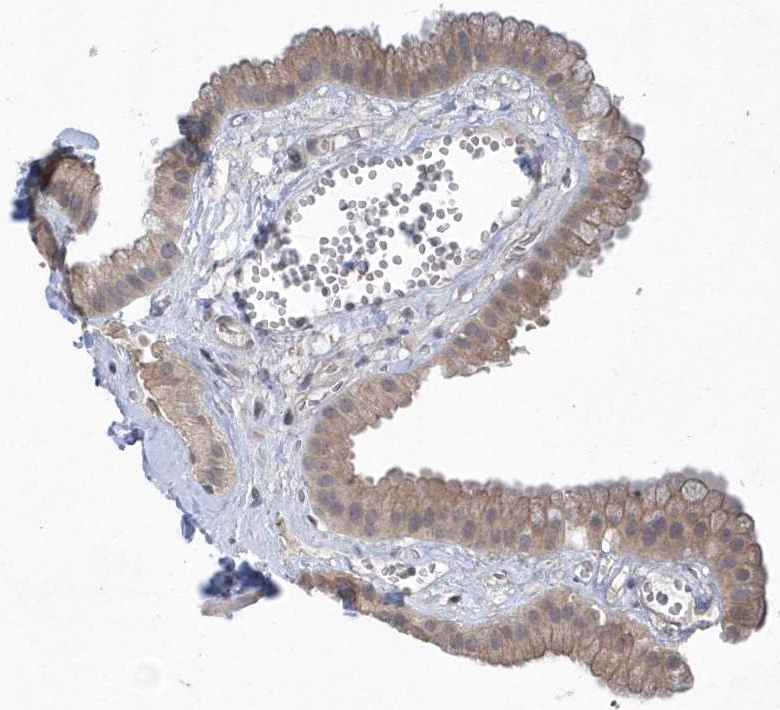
{"staining": {"intensity": "weak", "quantity": ">75%", "location": "cytoplasmic/membranous"}, "tissue": "gallbladder", "cell_type": "Glandular cells", "image_type": "normal", "snomed": [{"axis": "morphology", "description": "Normal tissue, NOS"}, {"axis": "topography", "description": "Gallbladder"}], "caption": "Protein analysis of benign gallbladder shows weak cytoplasmic/membranous positivity in about >75% of glandular cells.", "gene": "ZC3H12D", "patient": {"sex": "male", "age": 55}}